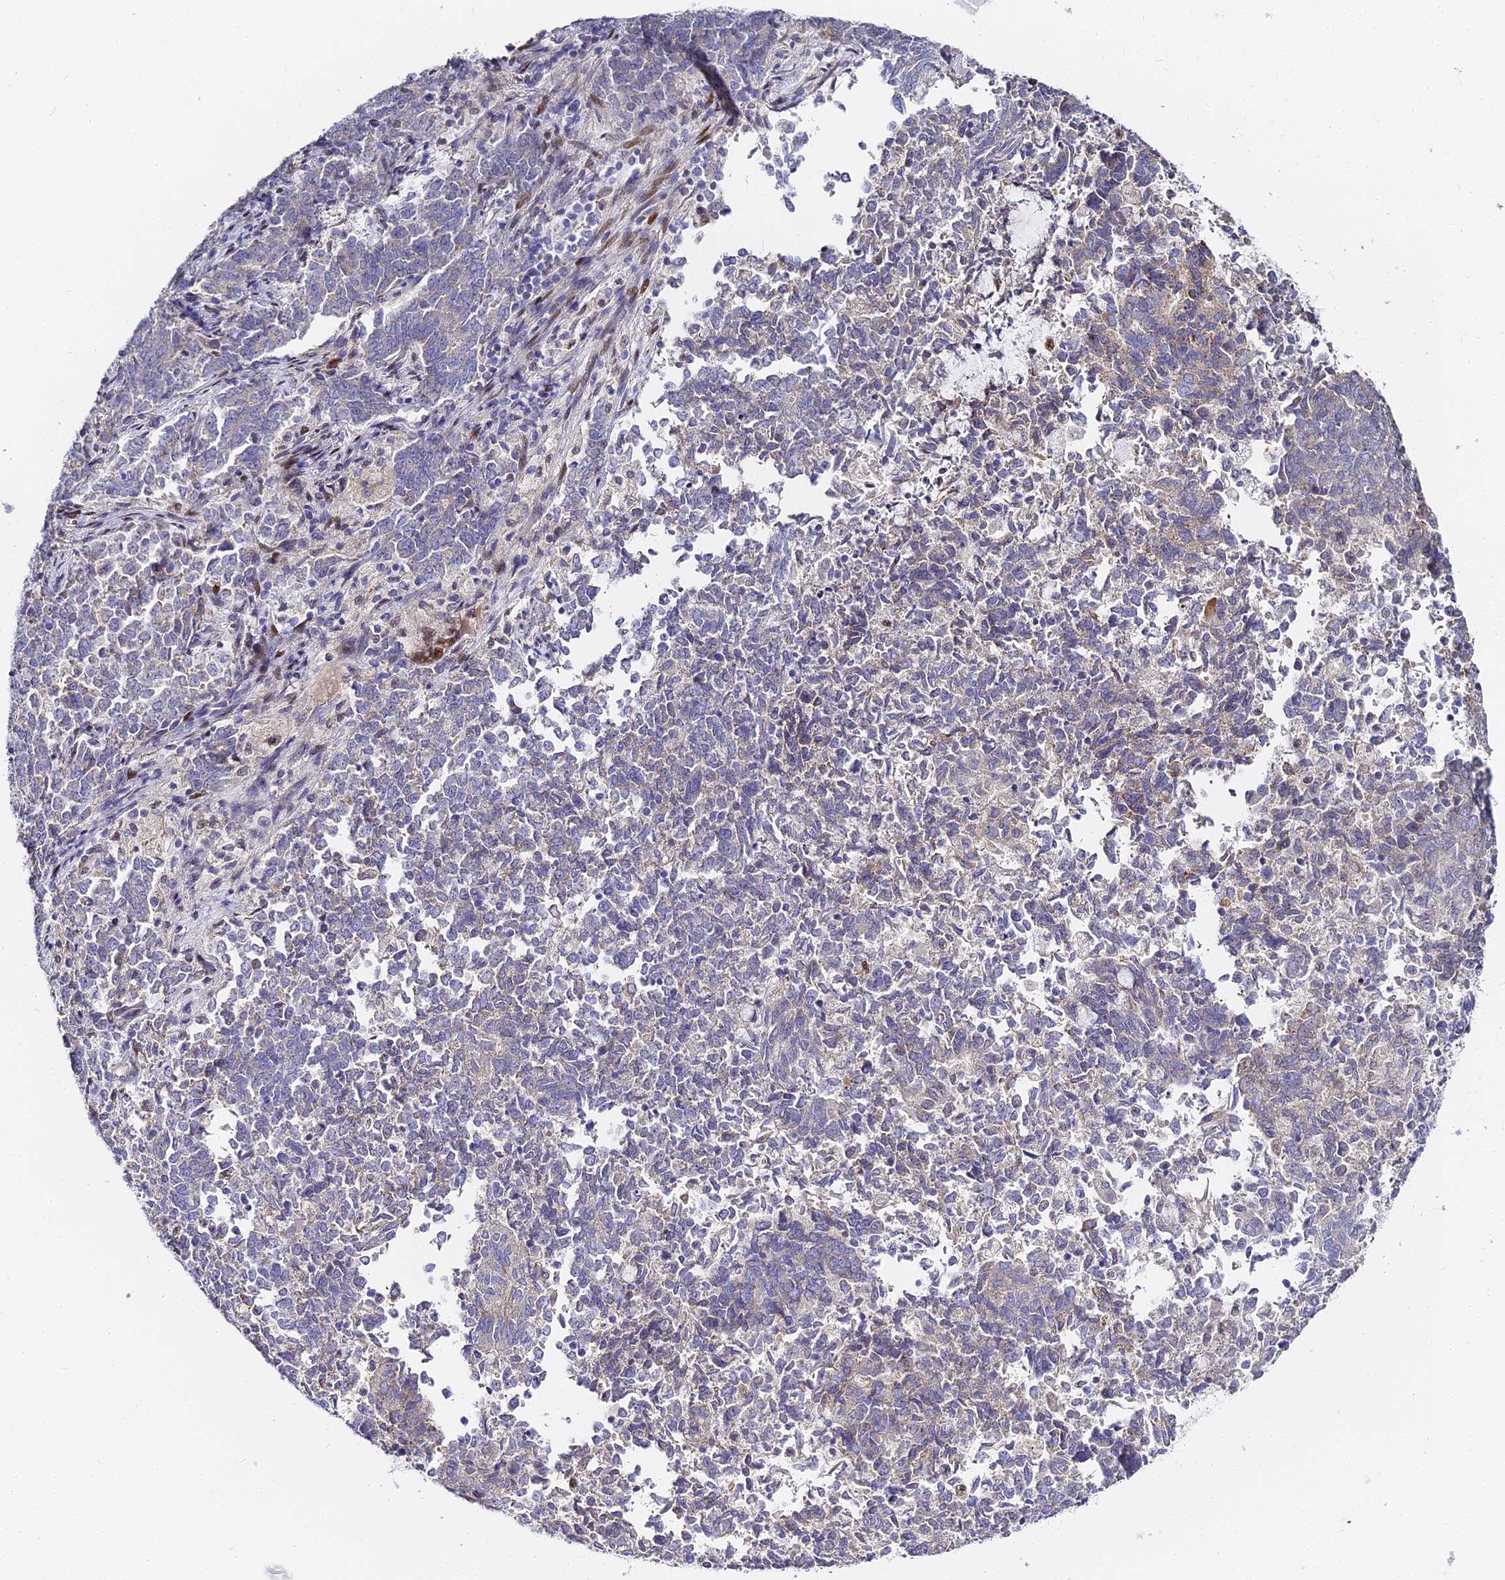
{"staining": {"intensity": "weak", "quantity": "<25%", "location": "cytoplasmic/membranous"}, "tissue": "endometrial cancer", "cell_type": "Tumor cells", "image_type": "cancer", "snomed": [{"axis": "morphology", "description": "Adenocarcinoma, NOS"}, {"axis": "topography", "description": "Endometrium"}], "caption": "Histopathology image shows no protein staining in tumor cells of endometrial adenocarcinoma tissue.", "gene": "SERP1", "patient": {"sex": "female", "age": 80}}